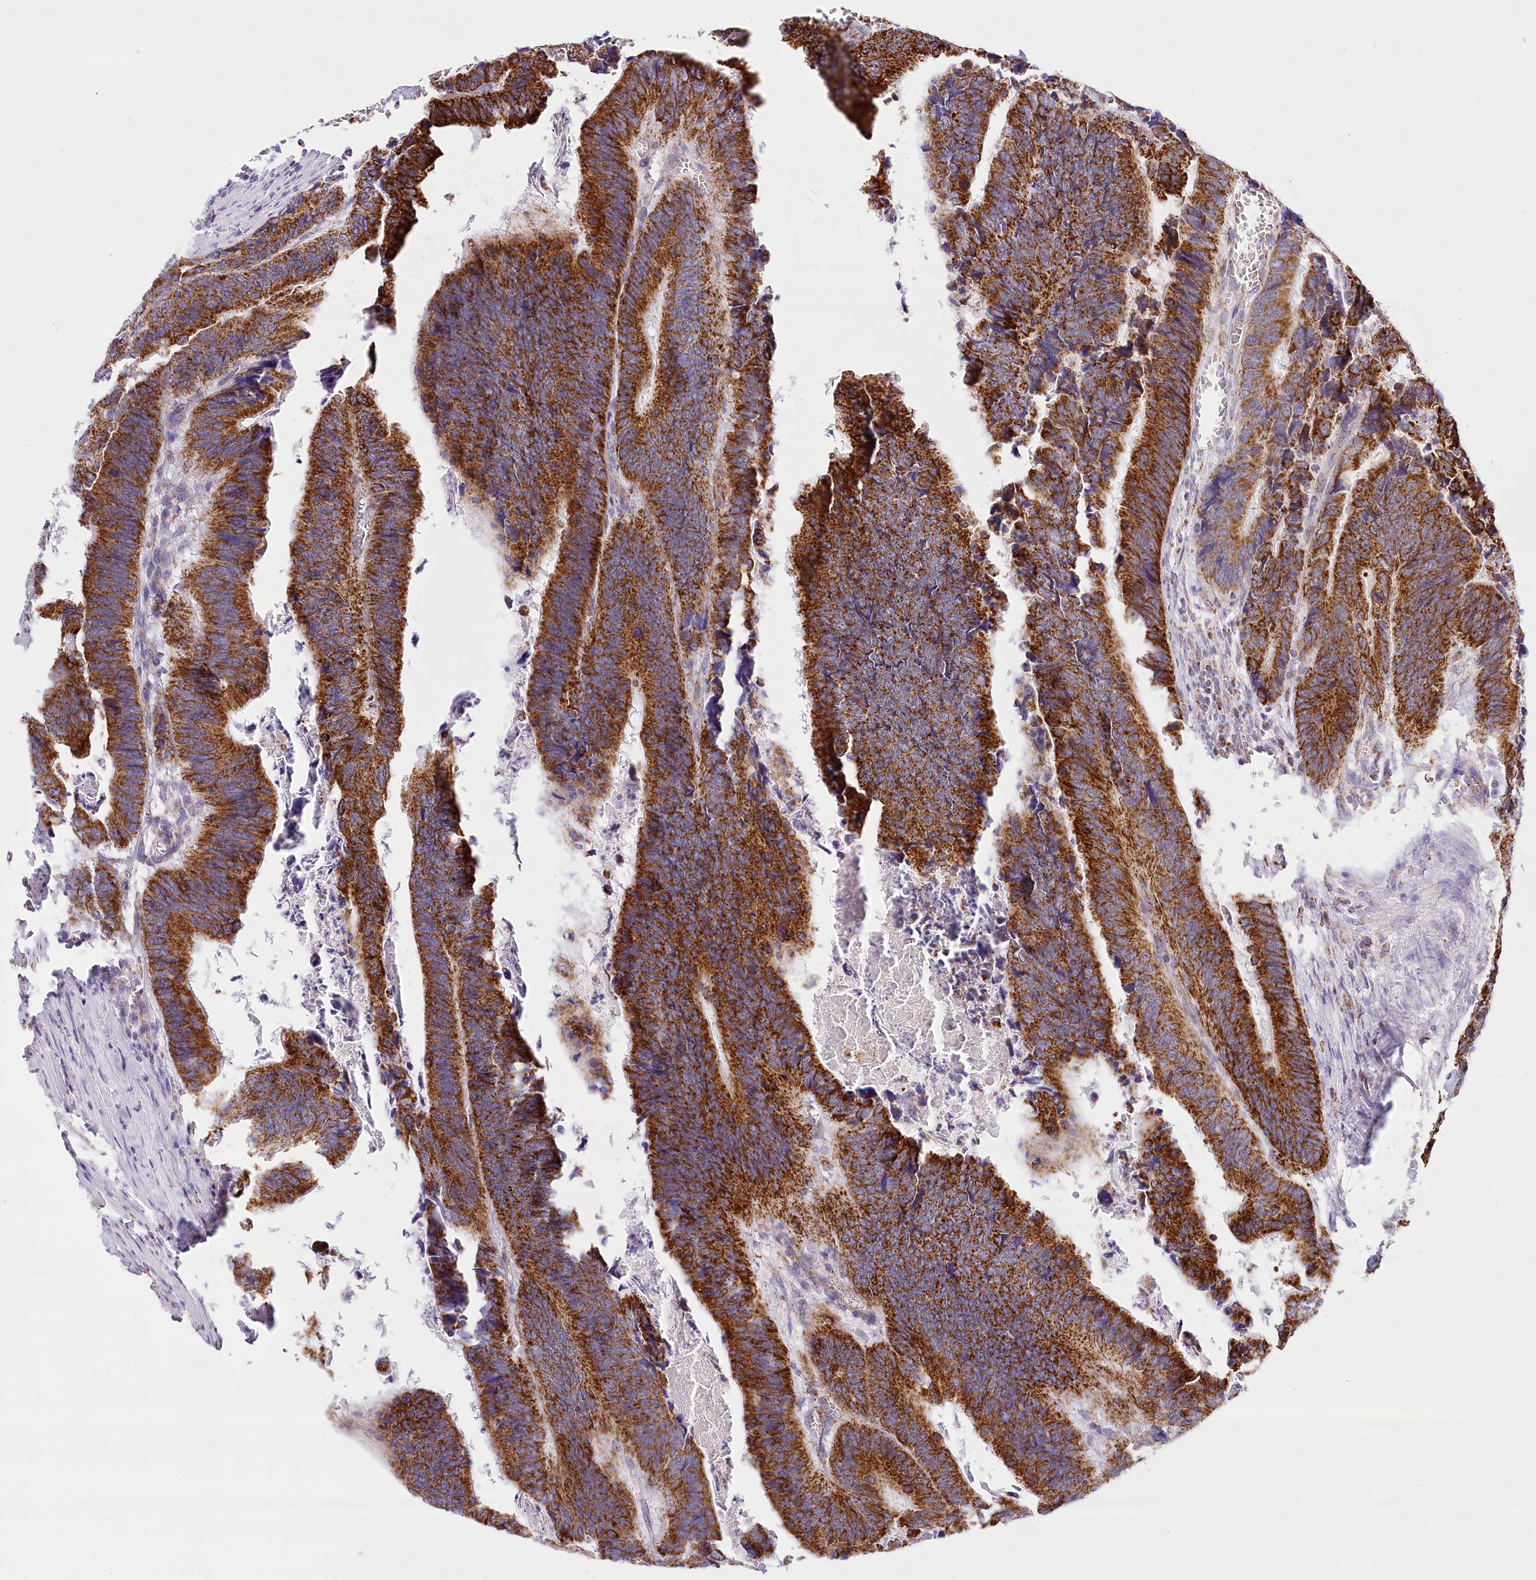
{"staining": {"intensity": "strong", "quantity": ">75%", "location": "cytoplasmic/membranous"}, "tissue": "colorectal cancer", "cell_type": "Tumor cells", "image_type": "cancer", "snomed": [{"axis": "morphology", "description": "Adenocarcinoma, NOS"}, {"axis": "topography", "description": "Colon"}], "caption": "Immunohistochemistry (IHC) image of human colorectal cancer stained for a protein (brown), which displays high levels of strong cytoplasmic/membranous staining in about >75% of tumor cells.", "gene": "LSS", "patient": {"sex": "male", "age": 72}}